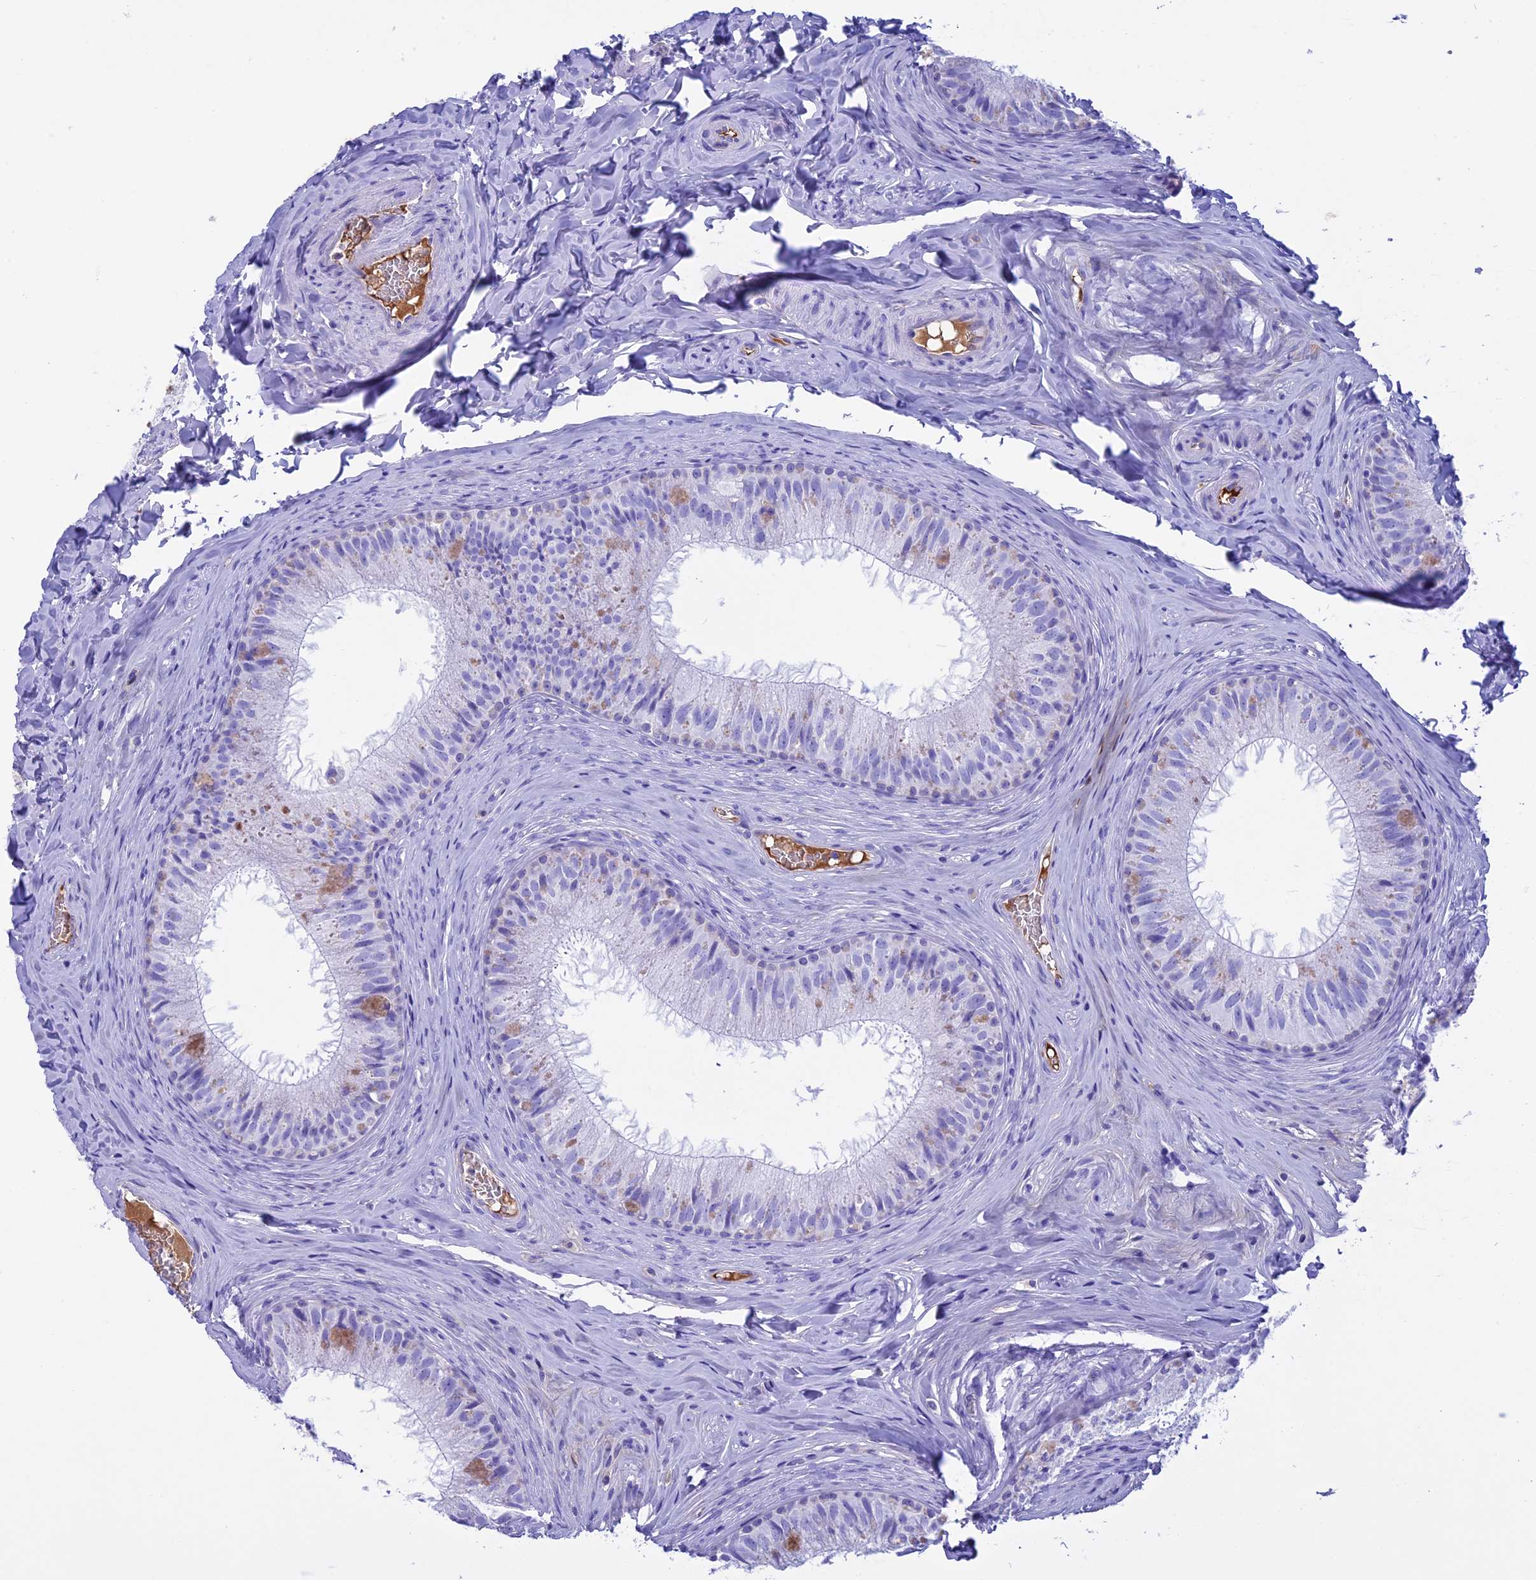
{"staining": {"intensity": "negative", "quantity": "none", "location": "none"}, "tissue": "epididymis", "cell_type": "Glandular cells", "image_type": "normal", "snomed": [{"axis": "morphology", "description": "Normal tissue, NOS"}, {"axis": "topography", "description": "Epididymis"}], "caption": "Epididymis was stained to show a protein in brown. There is no significant staining in glandular cells. (DAB immunohistochemistry visualized using brightfield microscopy, high magnification).", "gene": "IGSF6", "patient": {"sex": "male", "age": 34}}